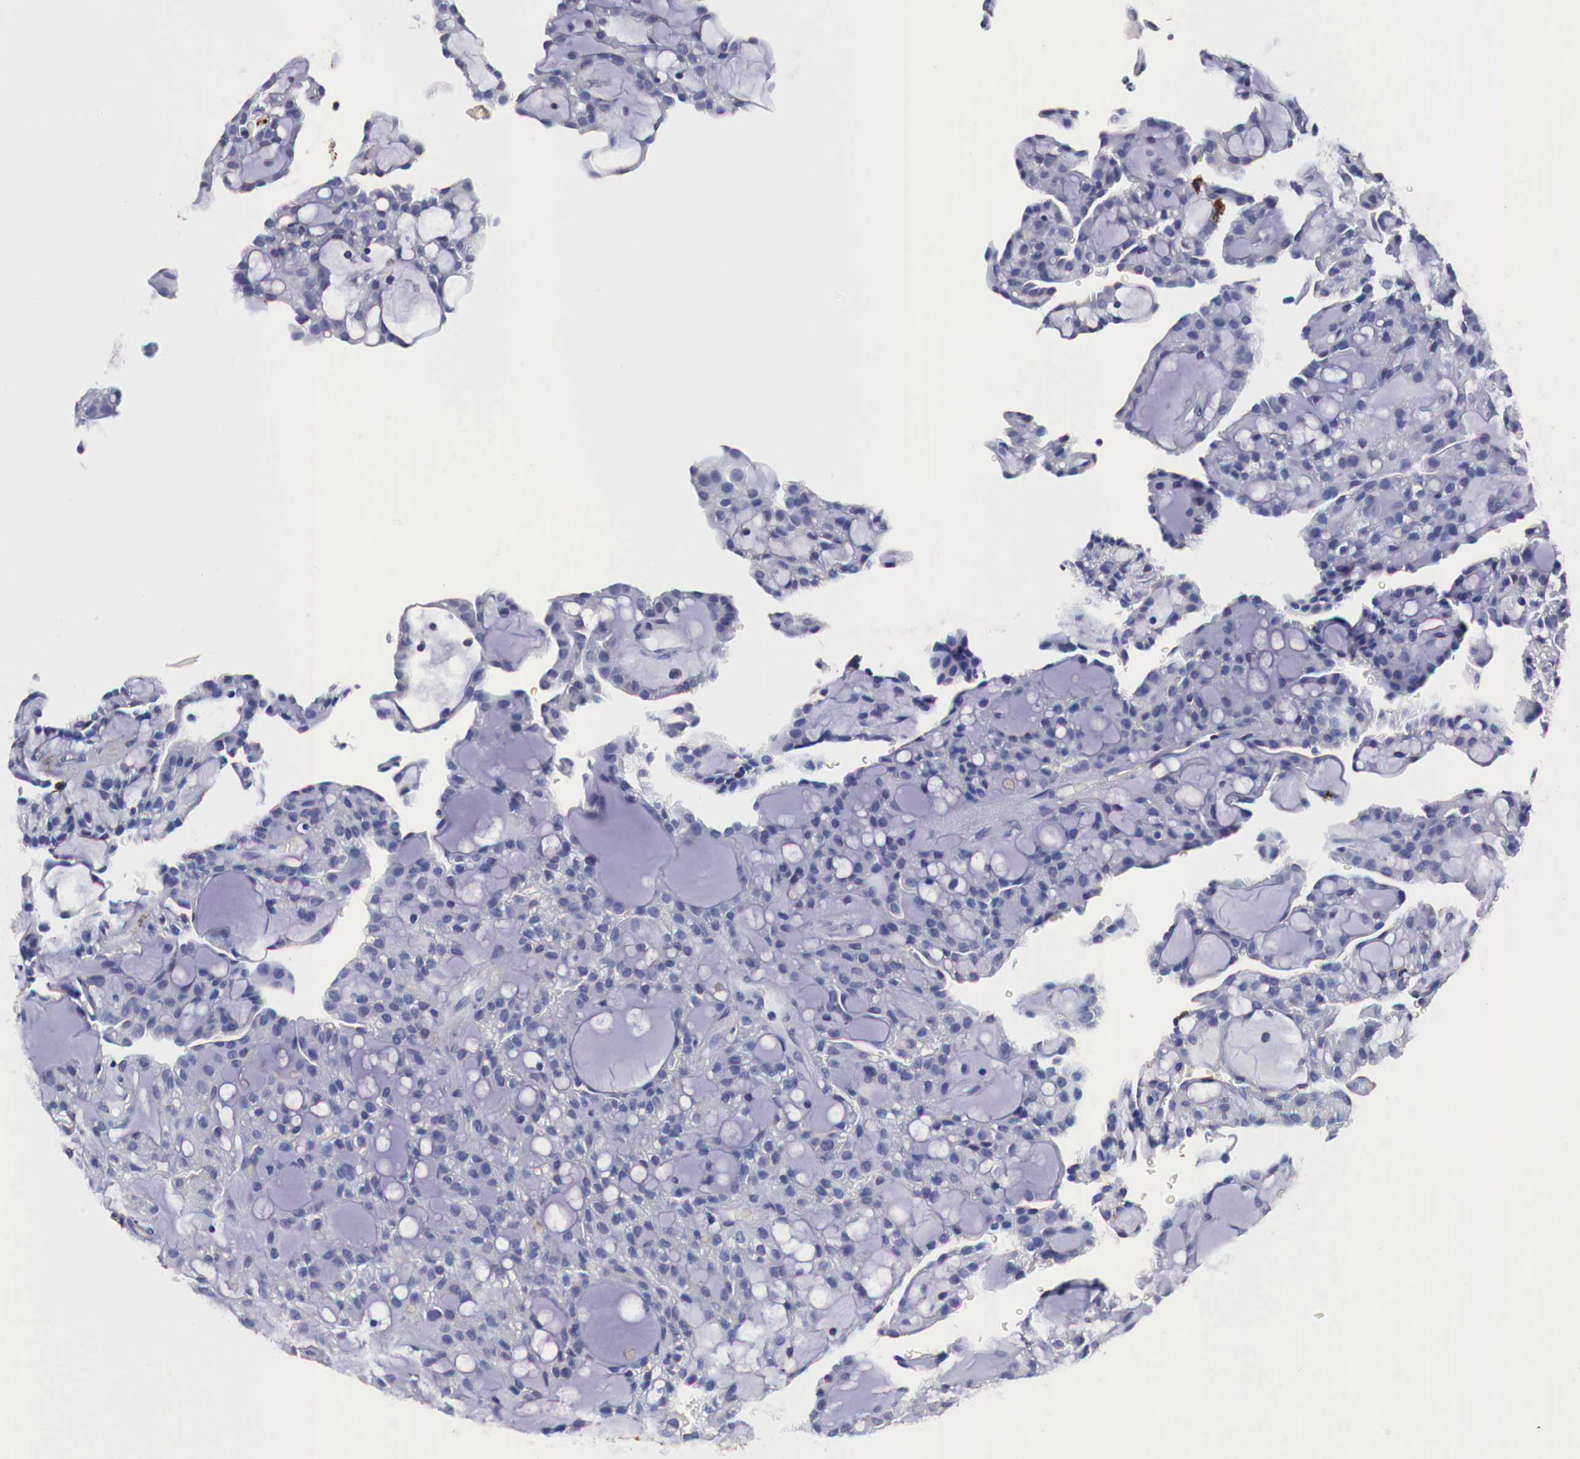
{"staining": {"intensity": "negative", "quantity": "none", "location": "none"}, "tissue": "renal cancer", "cell_type": "Tumor cells", "image_type": "cancer", "snomed": [{"axis": "morphology", "description": "Adenocarcinoma, NOS"}, {"axis": "topography", "description": "Kidney"}], "caption": "There is no significant expression in tumor cells of adenocarcinoma (renal). Brightfield microscopy of IHC stained with DAB (brown) and hematoxylin (blue), captured at high magnification.", "gene": "CKAP4", "patient": {"sex": "male", "age": 63}}